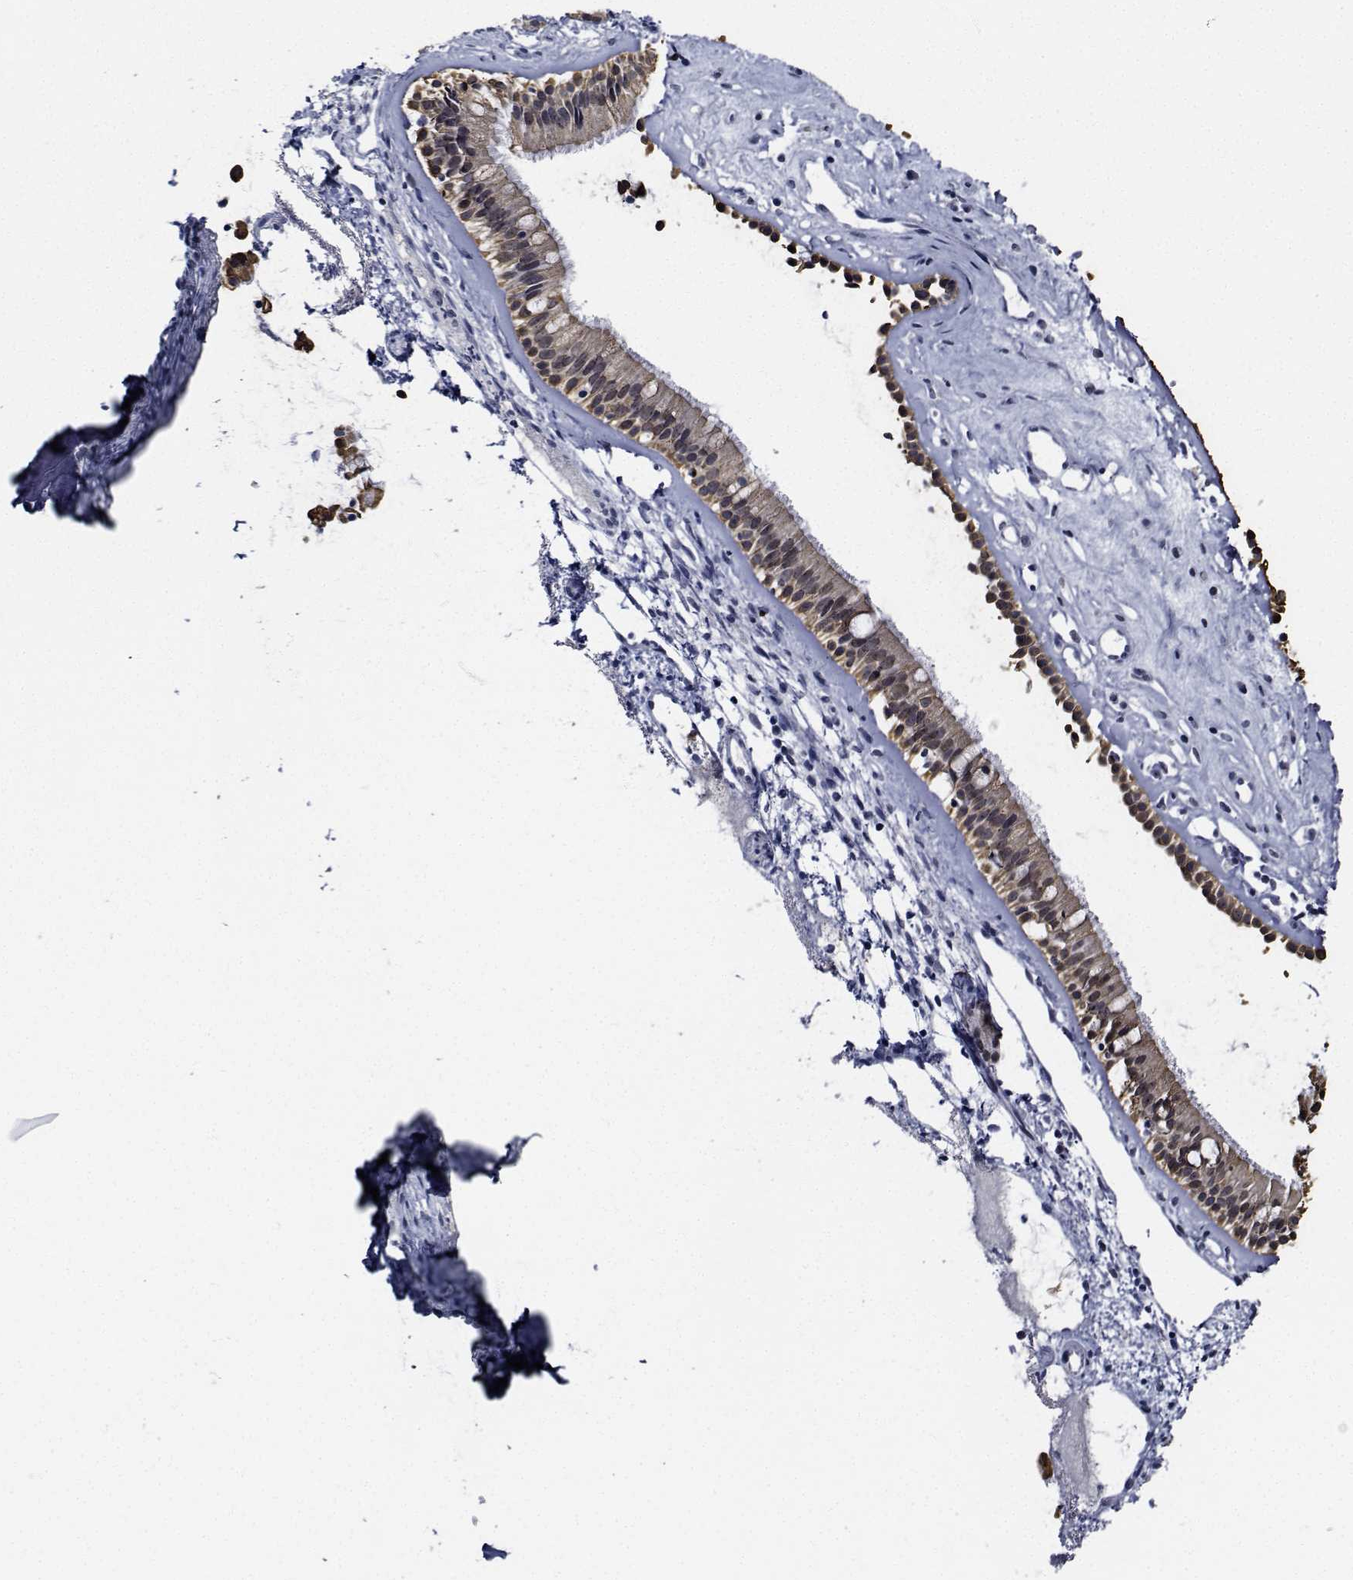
{"staining": {"intensity": "weak", "quantity": "25%-75%", "location": "cytoplasmic/membranous"}, "tissue": "nasopharynx", "cell_type": "Respiratory epithelial cells", "image_type": "normal", "snomed": [{"axis": "morphology", "description": "Normal tissue, NOS"}, {"axis": "topography", "description": "Nasopharynx"}], "caption": "Immunohistochemical staining of normal human nasopharynx displays weak cytoplasmic/membranous protein expression in approximately 25%-75% of respiratory epithelial cells.", "gene": "NVL", "patient": {"sex": "female", "age": 52}}